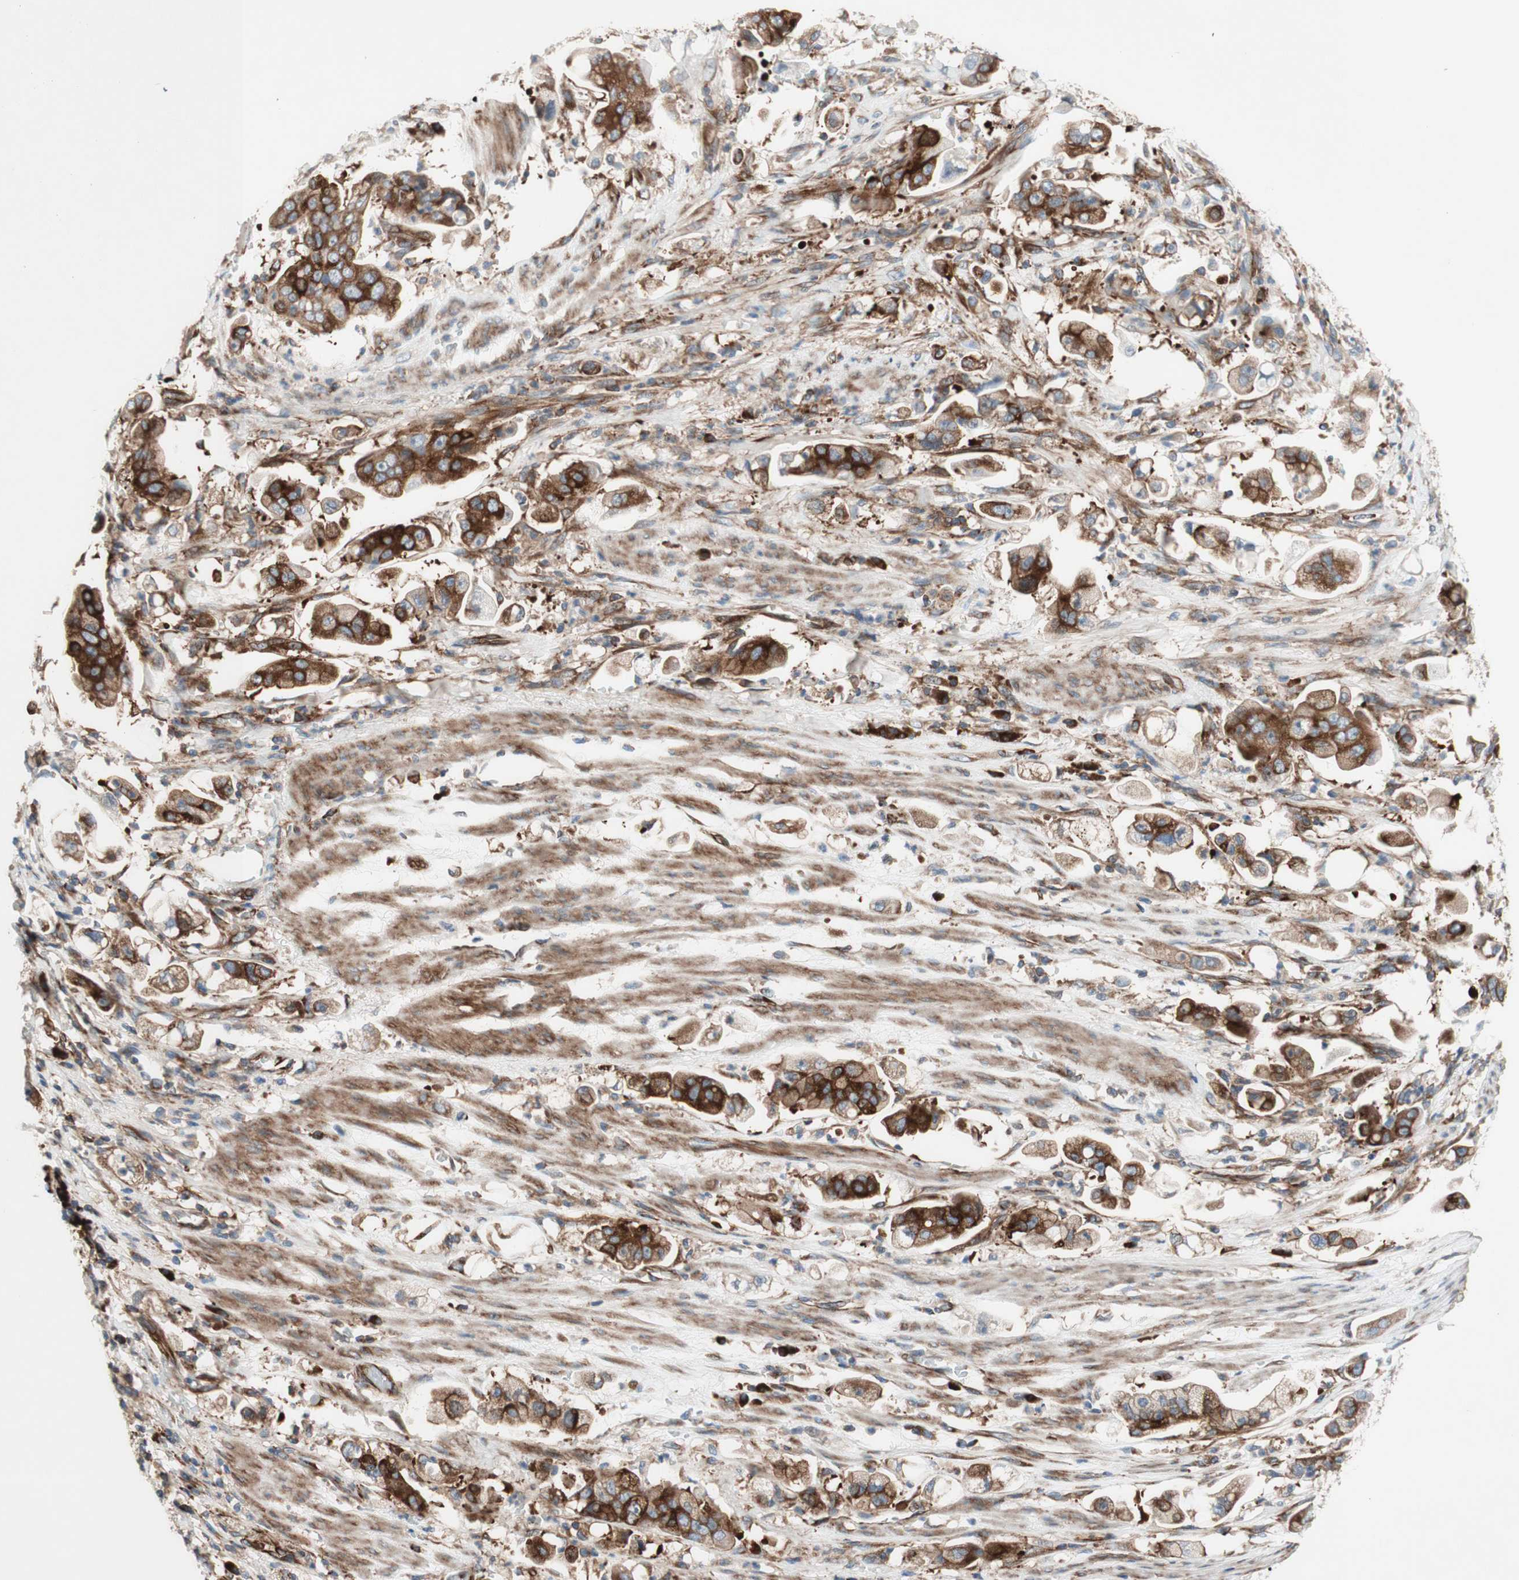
{"staining": {"intensity": "moderate", "quantity": "25%-75%", "location": "cytoplasmic/membranous"}, "tissue": "stomach cancer", "cell_type": "Tumor cells", "image_type": "cancer", "snomed": [{"axis": "morphology", "description": "Adenocarcinoma, NOS"}, {"axis": "topography", "description": "Stomach"}], "caption": "The image exhibits immunohistochemical staining of stomach cancer (adenocarcinoma). There is moderate cytoplasmic/membranous positivity is appreciated in about 25%-75% of tumor cells.", "gene": "CCN4", "patient": {"sex": "male", "age": 62}}